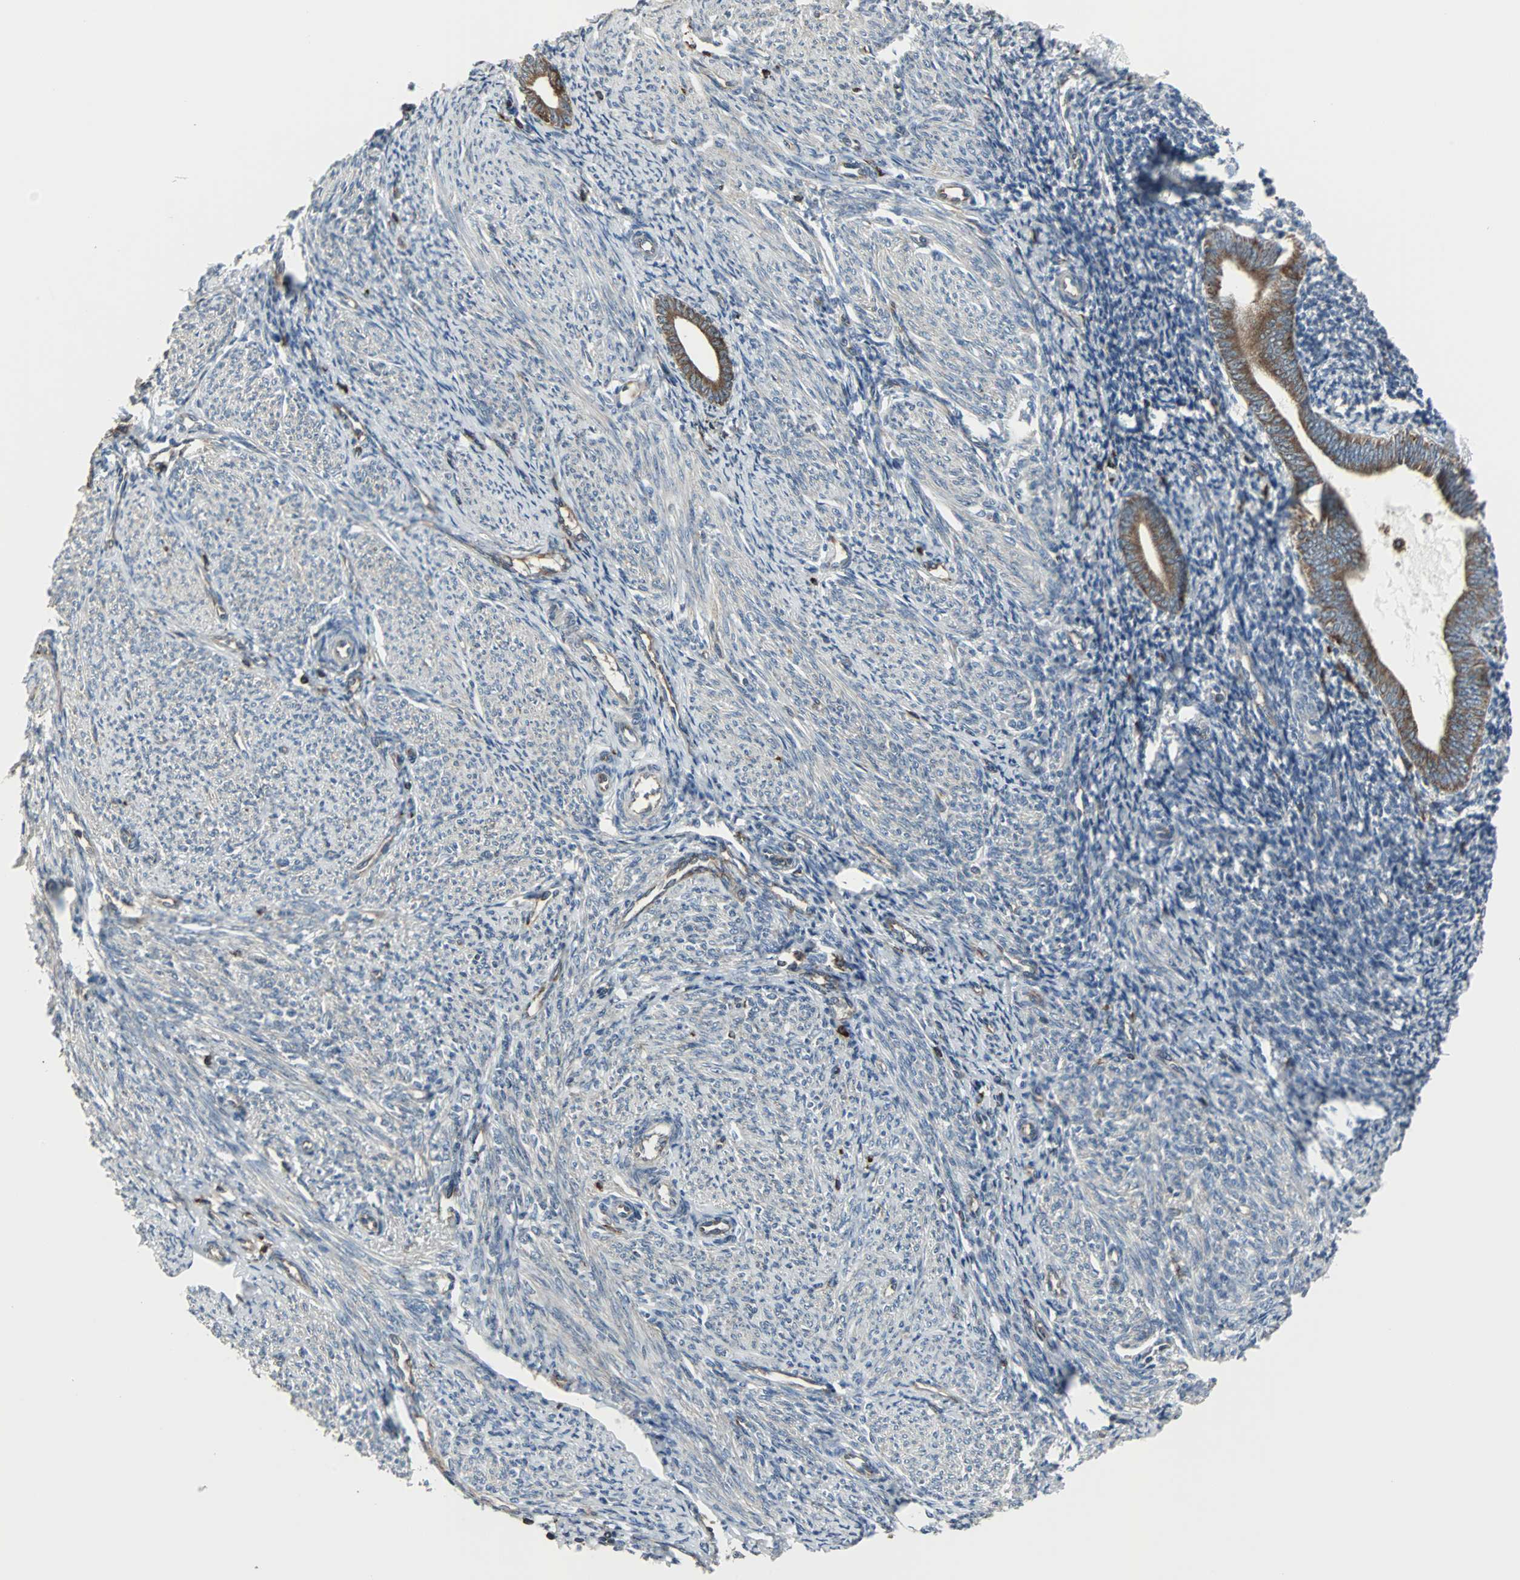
{"staining": {"intensity": "negative", "quantity": "none", "location": "none"}, "tissue": "endometrium", "cell_type": "Cells in endometrial stroma", "image_type": "normal", "snomed": [{"axis": "morphology", "description": "Normal tissue, NOS"}, {"axis": "topography", "description": "Endometrium"}], "caption": "Immunohistochemistry (IHC) micrograph of benign human endometrium stained for a protein (brown), which exhibits no positivity in cells in endometrial stroma.", "gene": "LRRFIP1", "patient": {"sex": "female", "age": 57}}